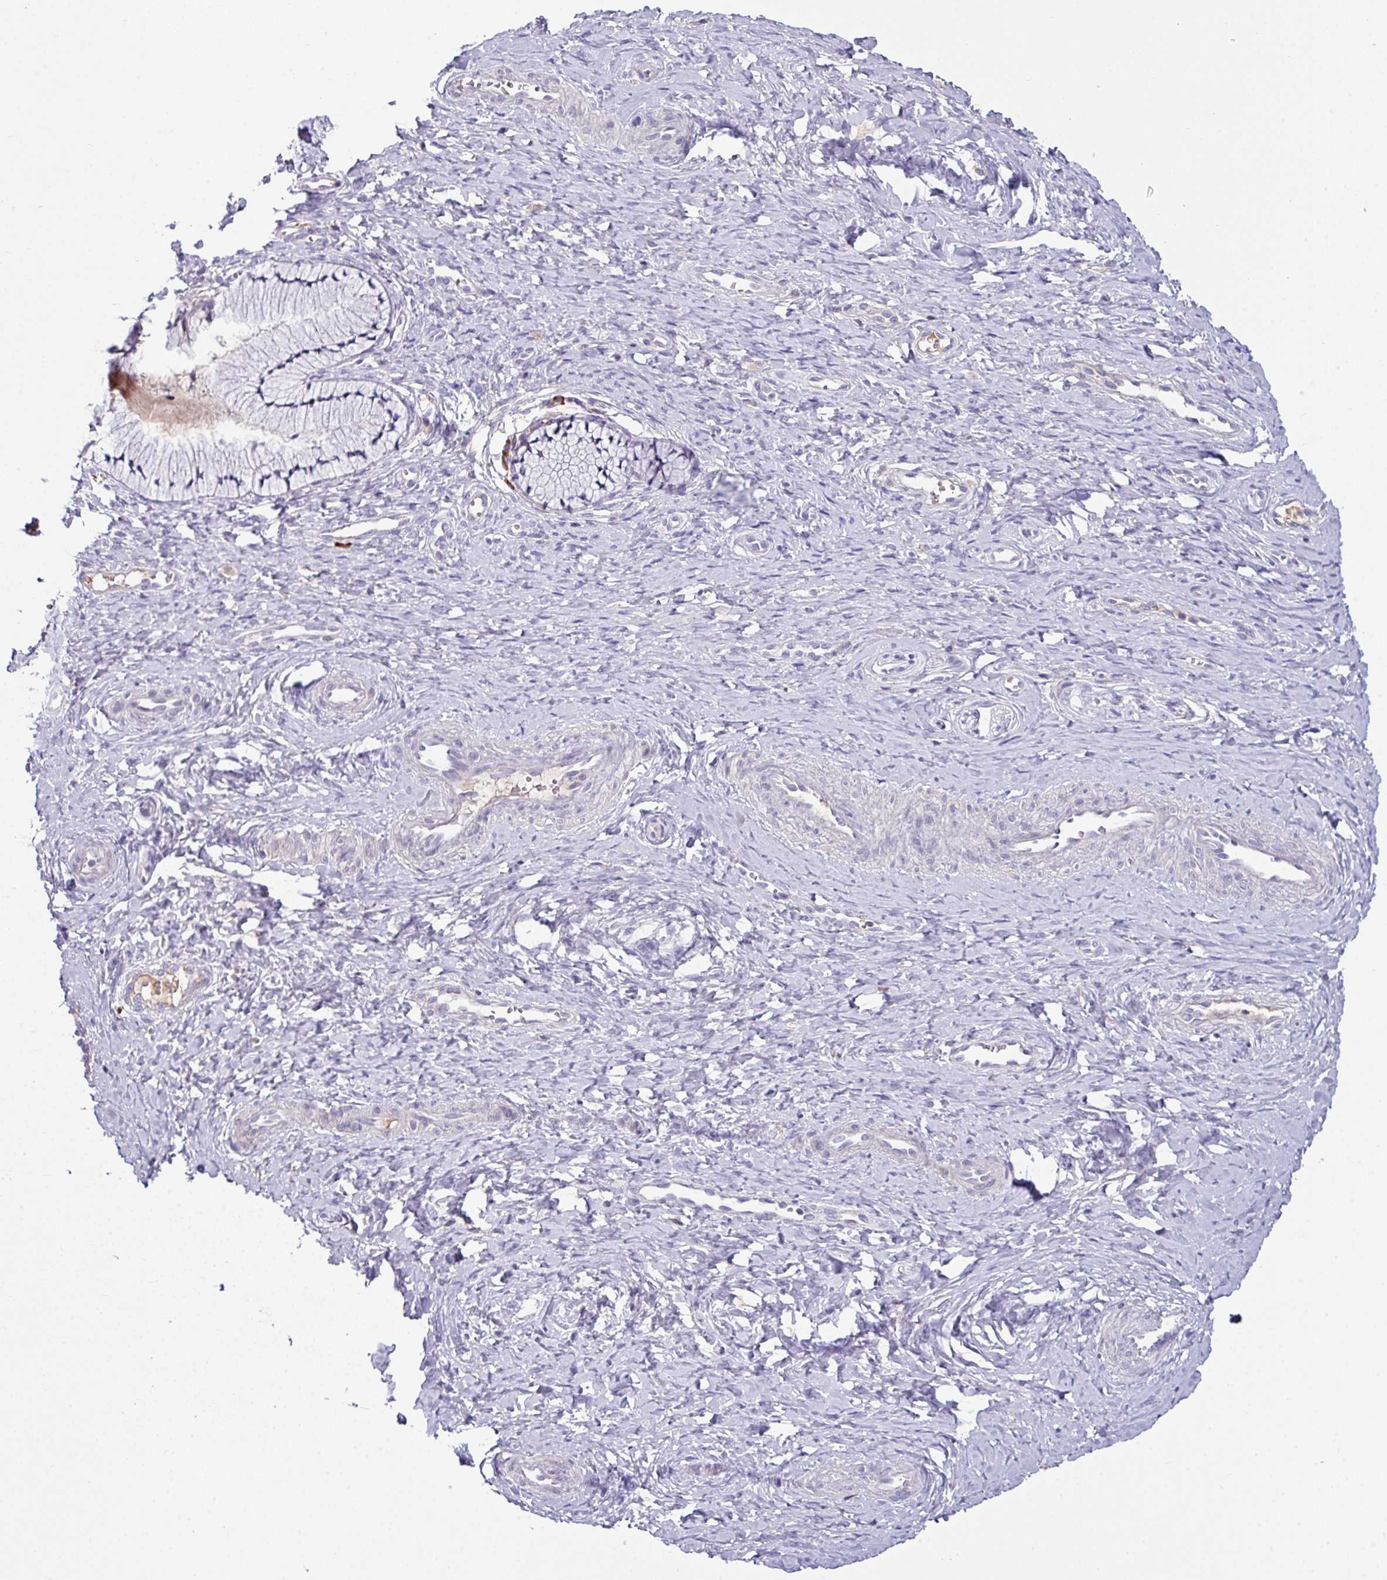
{"staining": {"intensity": "negative", "quantity": "none", "location": "none"}, "tissue": "cervix", "cell_type": "Glandular cells", "image_type": "normal", "snomed": [{"axis": "morphology", "description": "Normal tissue, NOS"}, {"axis": "topography", "description": "Cervix"}], "caption": "This histopathology image is of normal cervix stained with immunohistochemistry (IHC) to label a protein in brown with the nuclei are counter-stained blue. There is no positivity in glandular cells. (Stains: DAB immunohistochemistry (IHC) with hematoxylin counter stain, Microscopy: brightfield microscopy at high magnification).", "gene": "SLAMF6", "patient": {"sex": "female", "age": 36}}